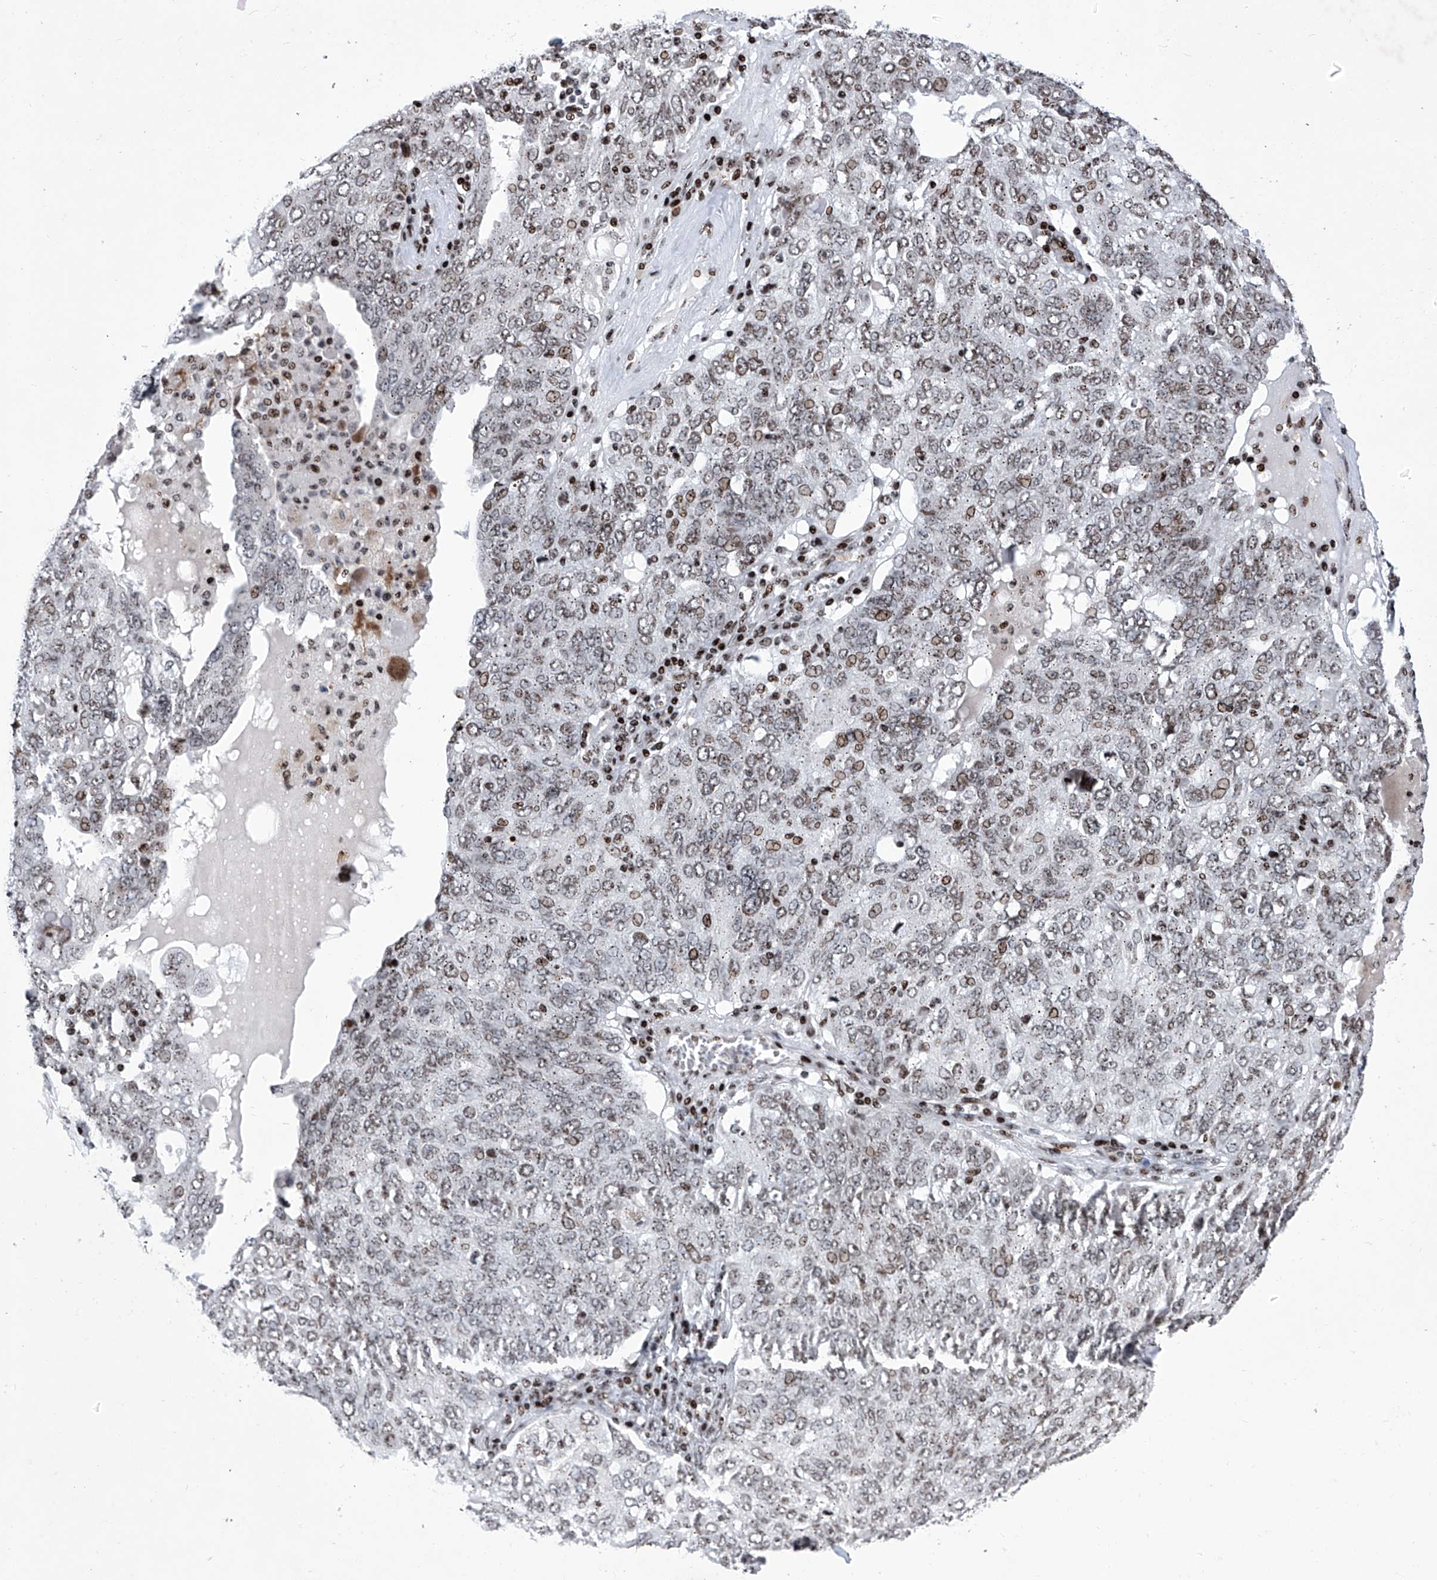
{"staining": {"intensity": "moderate", "quantity": "25%-75%", "location": "nuclear"}, "tissue": "ovarian cancer", "cell_type": "Tumor cells", "image_type": "cancer", "snomed": [{"axis": "morphology", "description": "Carcinoma, endometroid"}, {"axis": "topography", "description": "Ovary"}], "caption": "Immunohistochemical staining of human ovarian endometroid carcinoma displays medium levels of moderate nuclear protein expression in approximately 25%-75% of tumor cells.", "gene": "HEY2", "patient": {"sex": "female", "age": 62}}